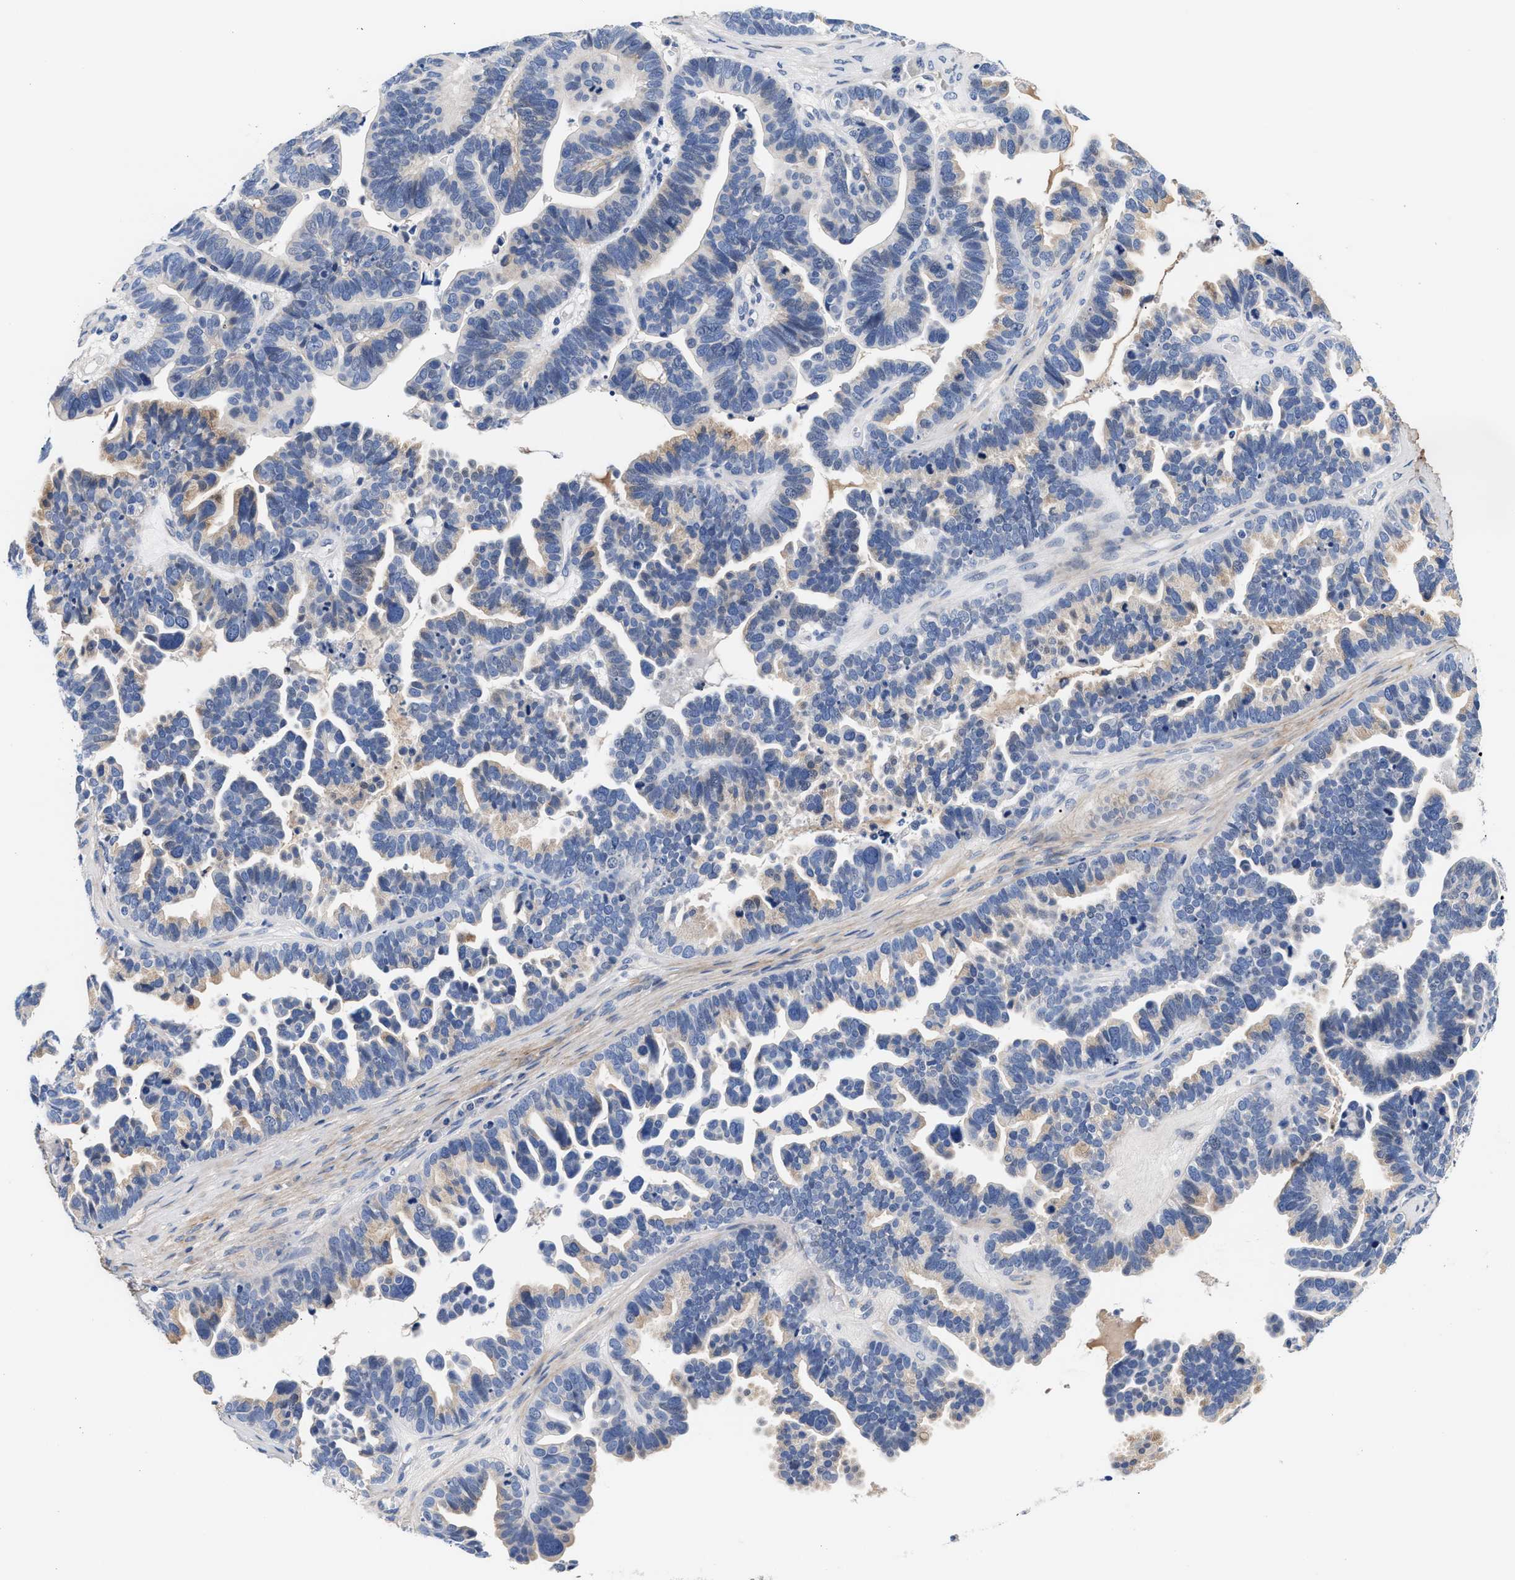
{"staining": {"intensity": "weak", "quantity": "<25%", "location": "cytoplasmic/membranous"}, "tissue": "ovarian cancer", "cell_type": "Tumor cells", "image_type": "cancer", "snomed": [{"axis": "morphology", "description": "Cystadenocarcinoma, serous, NOS"}, {"axis": "topography", "description": "Ovary"}], "caption": "Immunohistochemical staining of serous cystadenocarcinoma (ovarian) shows no significant expression in tumor cells.", "gene": "ACTL7B", "patient": {"sex": "female", "age": 56}}